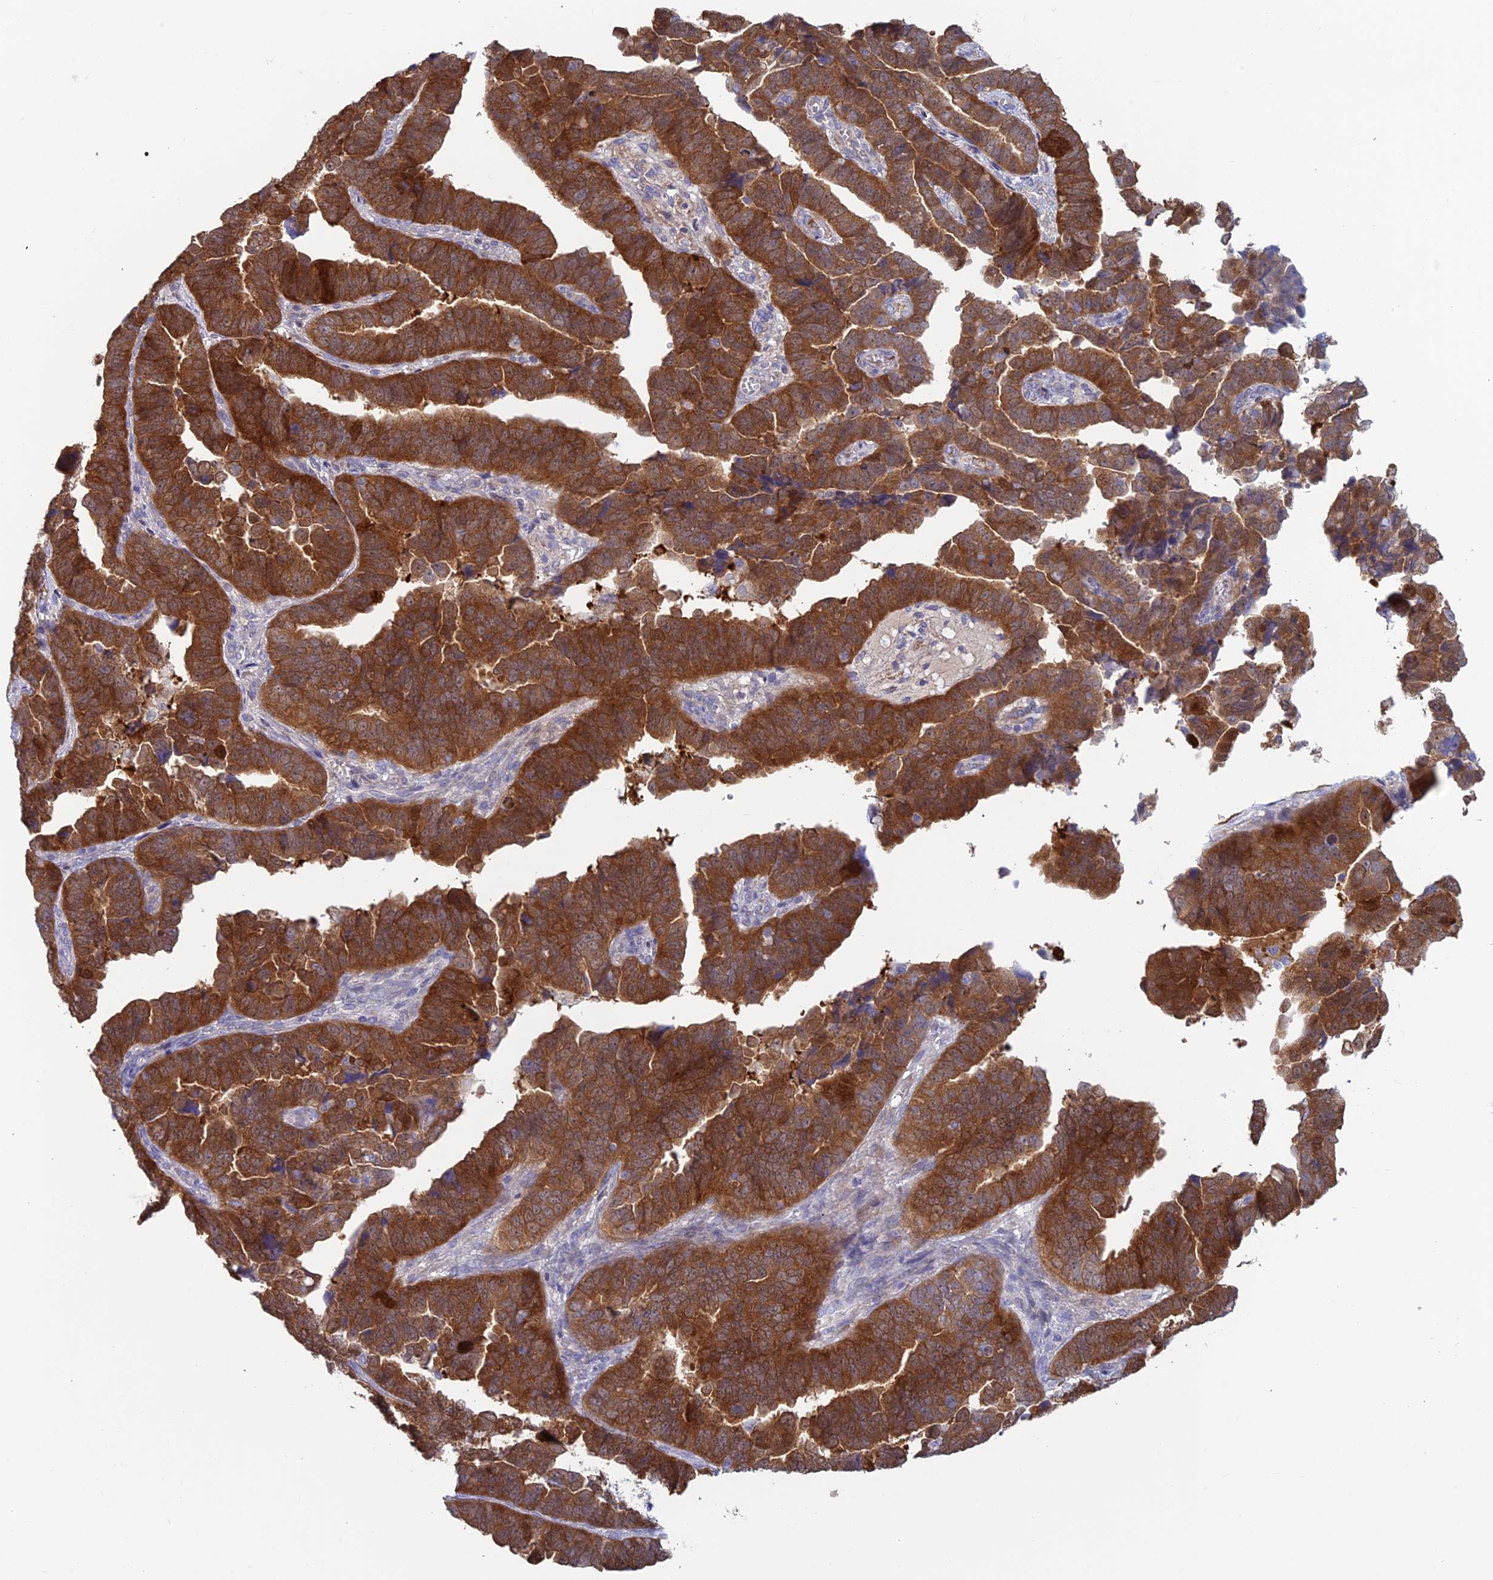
{"staining": {"intensity": "strong", "quantity": ">75%", "location": "cytoplasmic/membranous"}, "tissue": "endometrial cancer", "cell_type": "Tumor cells", "image_type": "cancer", "snomed": [{"axis": "morphology", "description": "Adenocarcinoma, NOS"}, {"axis": "topography", "description": "Endometrium"}], "caption": "This image reveals immunohistochemistry staining of human endometrial adenocarcinoma, with high strong cytoplasmic/membranous positivity in approximately >75% of tumor cells.", "gene": "XPO7", "patient": {"sex": "female", "age": 75}}